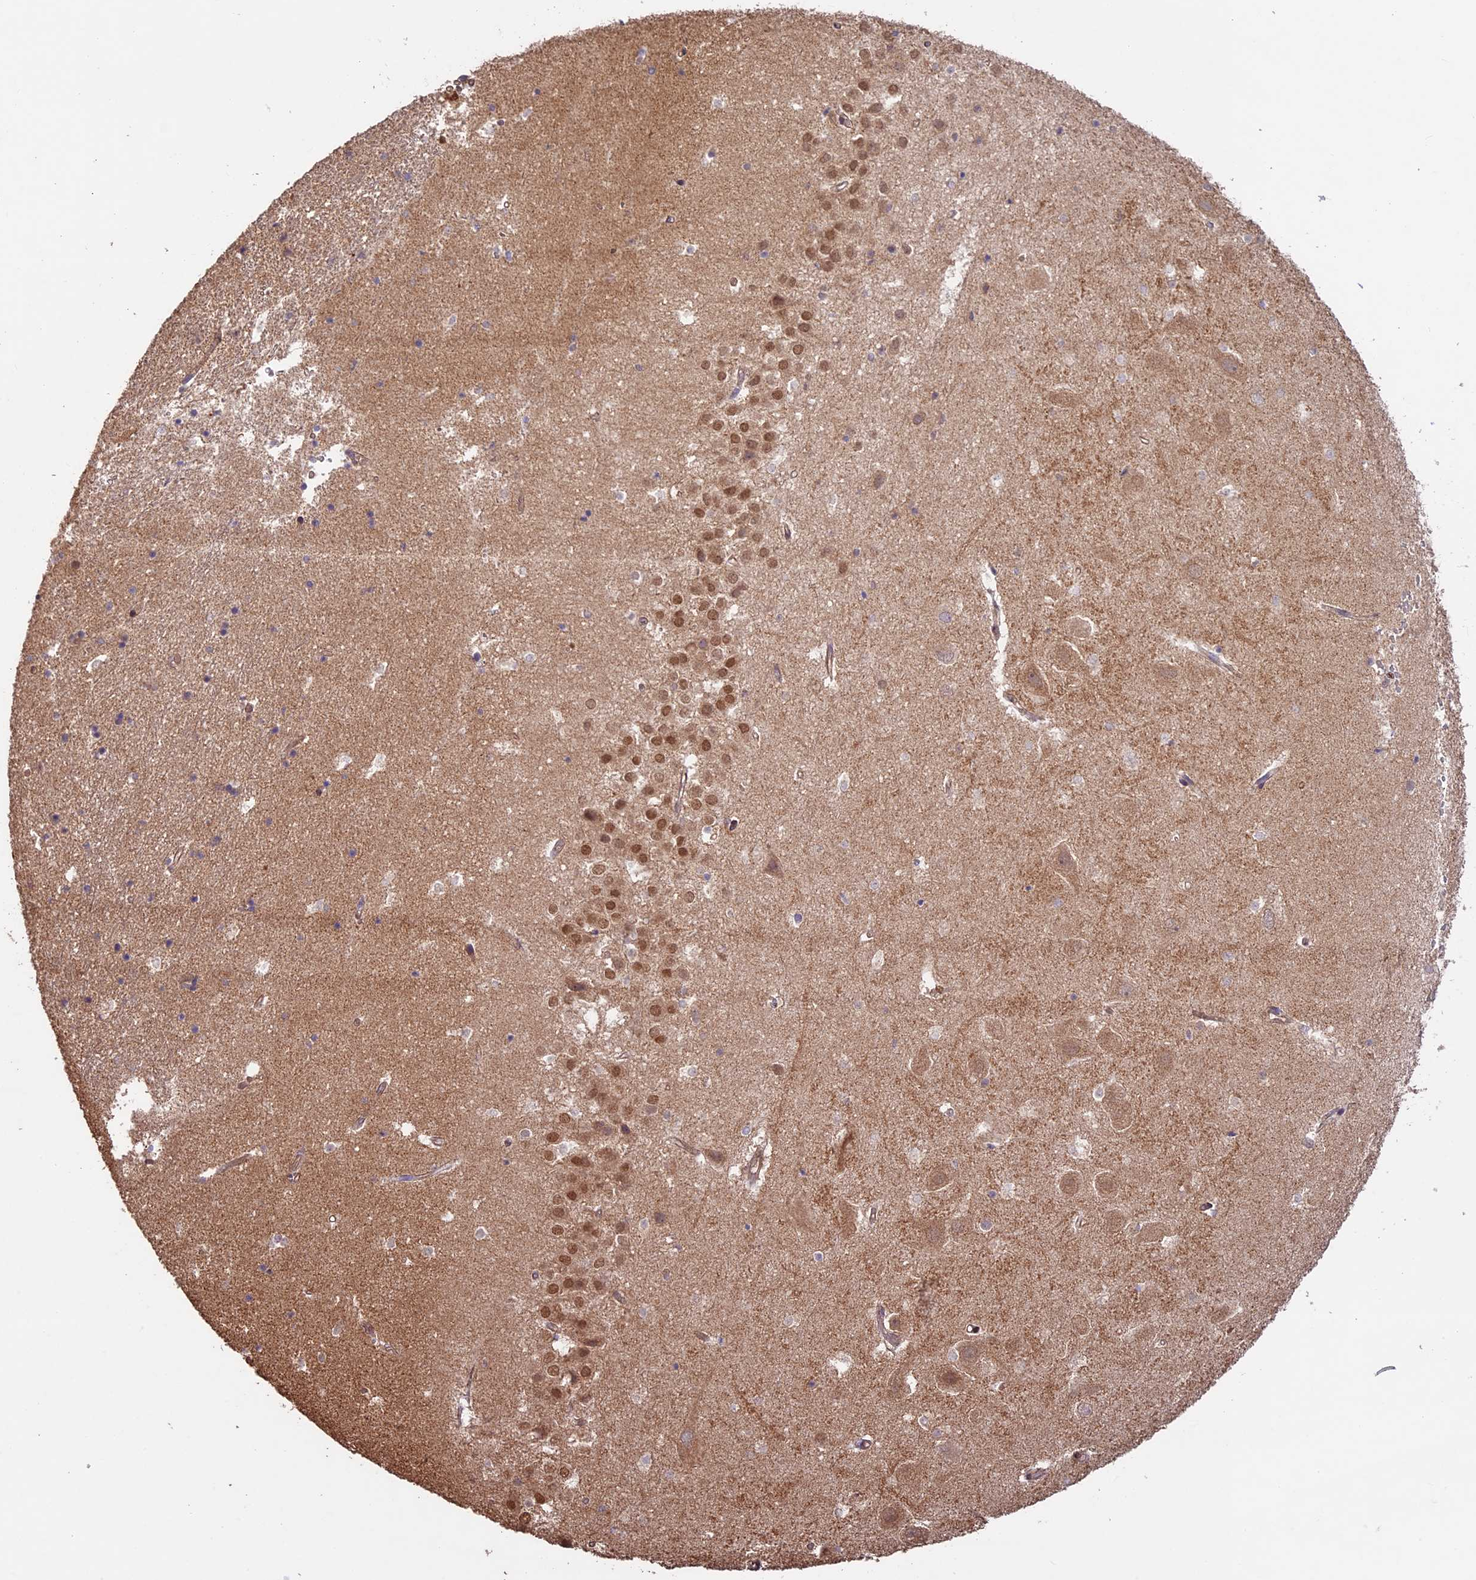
{"staining": {"intensity": "negative", "quantity": "none", "location": "none"}, "tissue": "hippocampus", "cell_type": "Glial cells", "image_type": "normal", "snomed": [{"axis": "morphology", "description": "Normal tissue, NOS"}, {"axis": "topography", "description": "Hippocampus"}], "caption": "DAB (3,3'-diaminobenzidine) immunohistochemical staining of normal human hippocampus exhibits no significant expression in glial cells.", "gene": "BCAS4", "patient": {"sex": "female", "age": 52}}